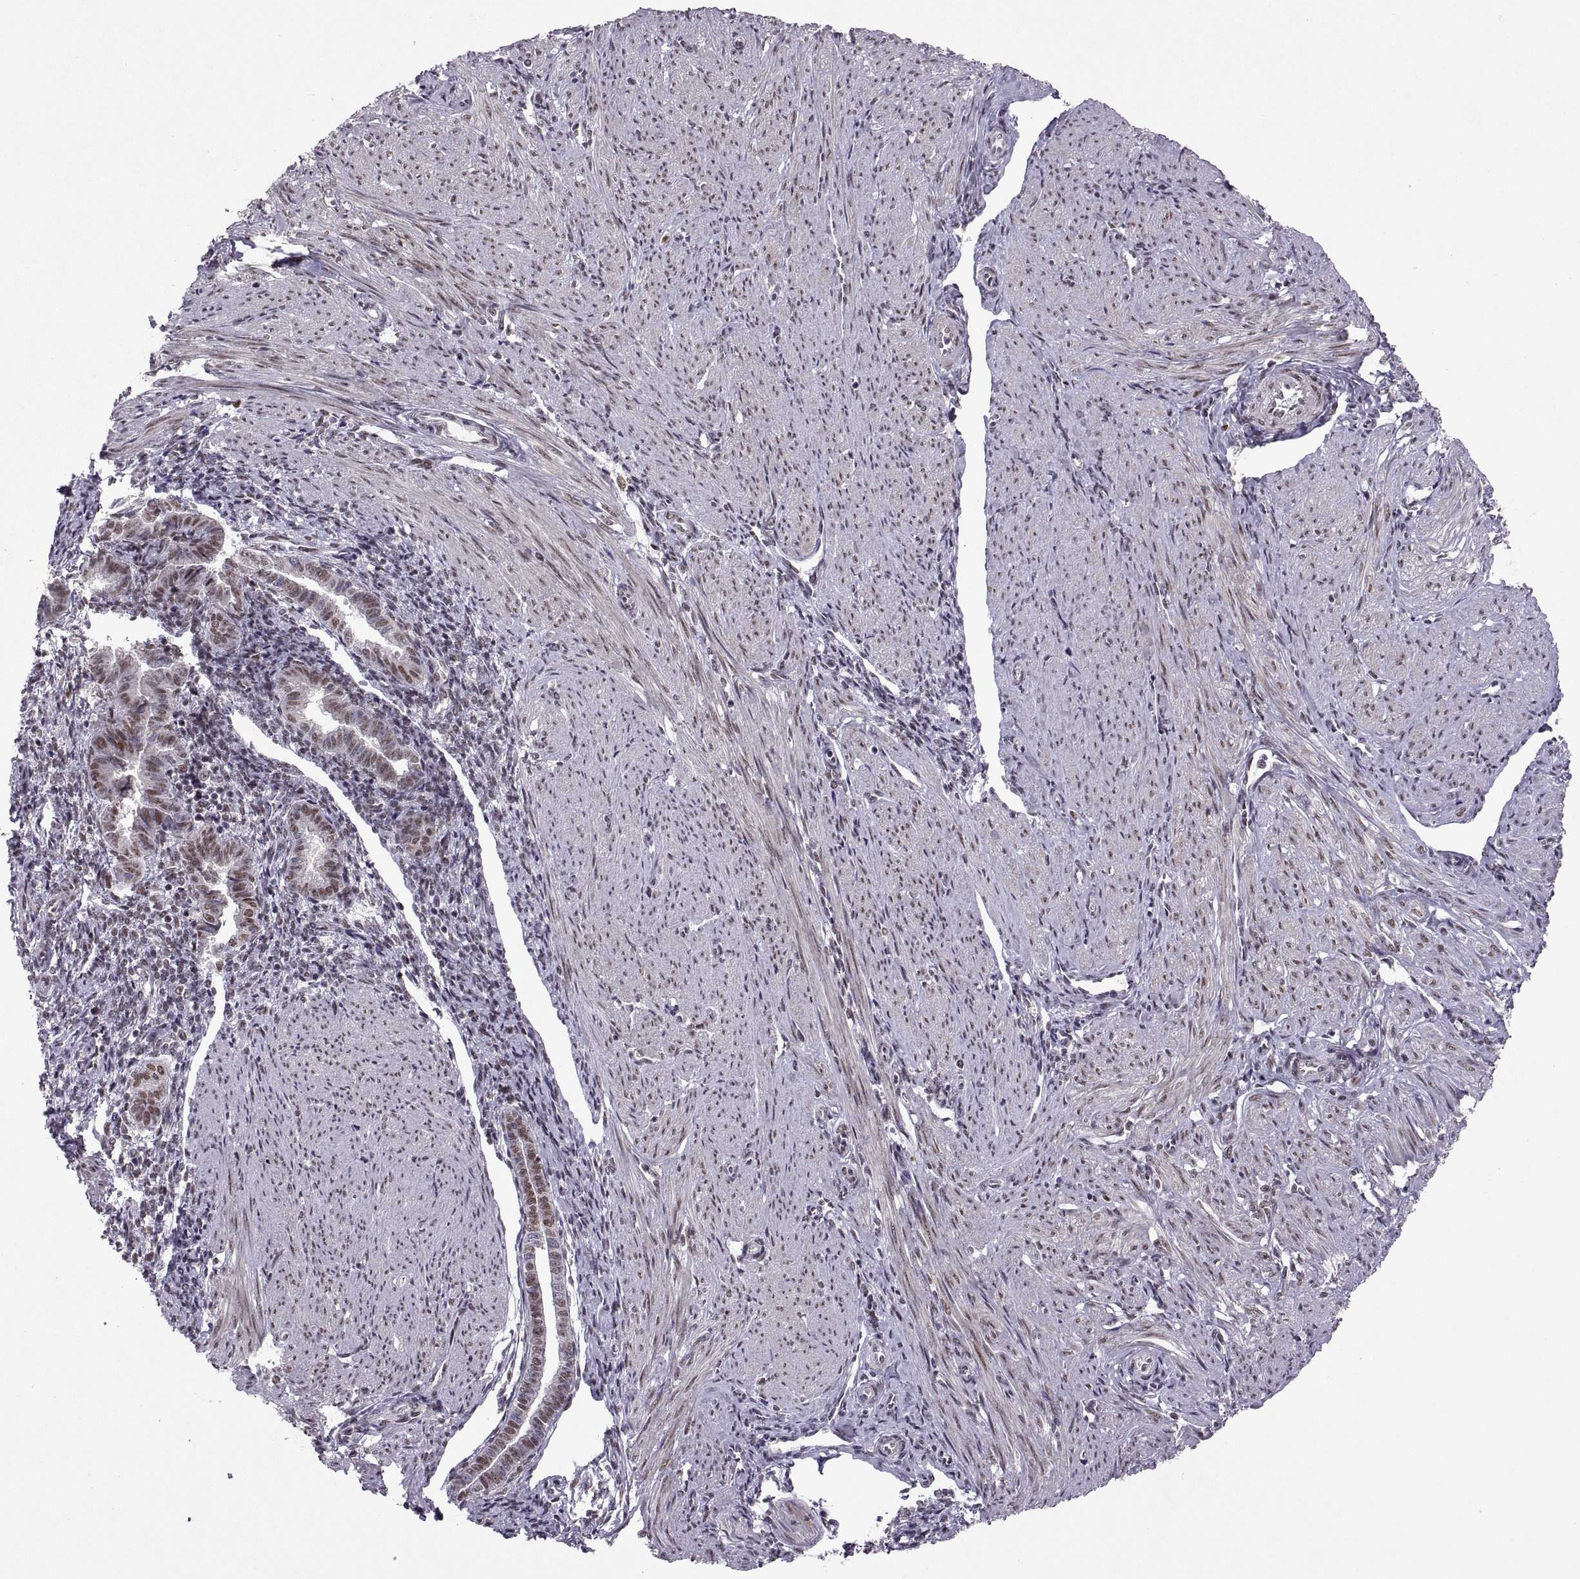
{"staining": {"intensity": "weak", "quantity": ">75%", "location": "nuclear"}, "tissue": "endometrium", "cell_type": "Cells in endometrial stroma", "image_type": "normal", "snomed": [{"axis": "morphology", "description": "Normal tissue, NOS"}, {"axis": "topography", "description": "Endometrium"}], "caption": "Endometrium was stained to show a protein in brown. There is low levels of weak nuclear staining in about >75% of cells in endometrial stroma.", "gene": "MT1E", "patient": {"sex": "female", "age": 37}}